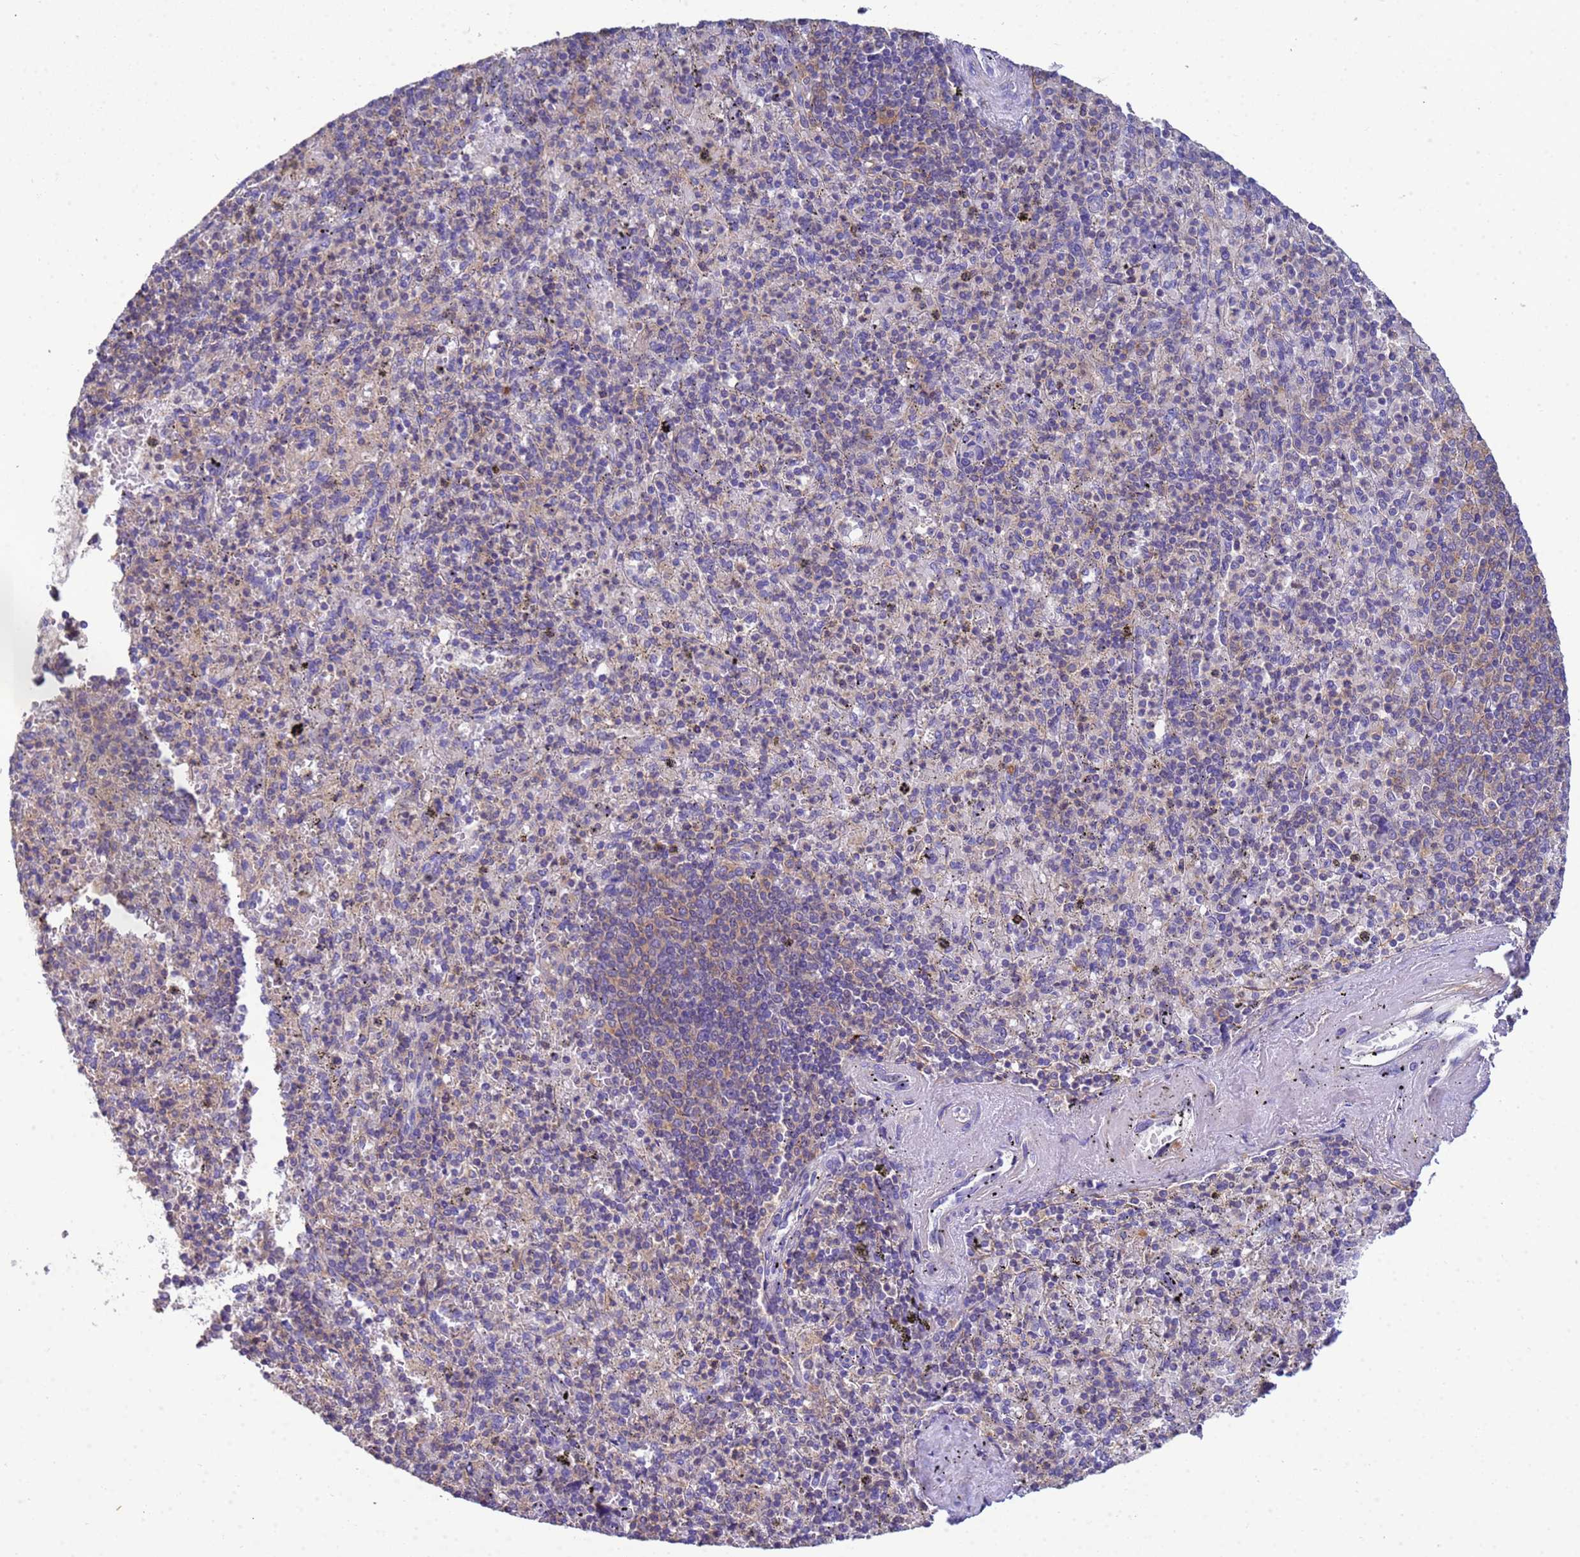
{"staining": {"intensity": "negative", "quantity": "none", "location": "none"}, "tissue": "spleen", "cell_type": "Cells in red pulp", "image_type": "normal", "snomed": [{"axis": "morphology", "description": "Normal tissue, NOS"}, {"axis": "topography", "description": "Spleen"}], "caption": "This photomicrograph is of normal spleen stained with IHC to label a protein in brown with the nuclei are counter-stained blue. There is no staining in cells in red pulp. Brightfield microscopy of IHC stained with DAB (brown) and hematoxylin (blue), captured at high magnification.", "gene": "KLHL13", "patient": {"sex": "male", "age": 82}}